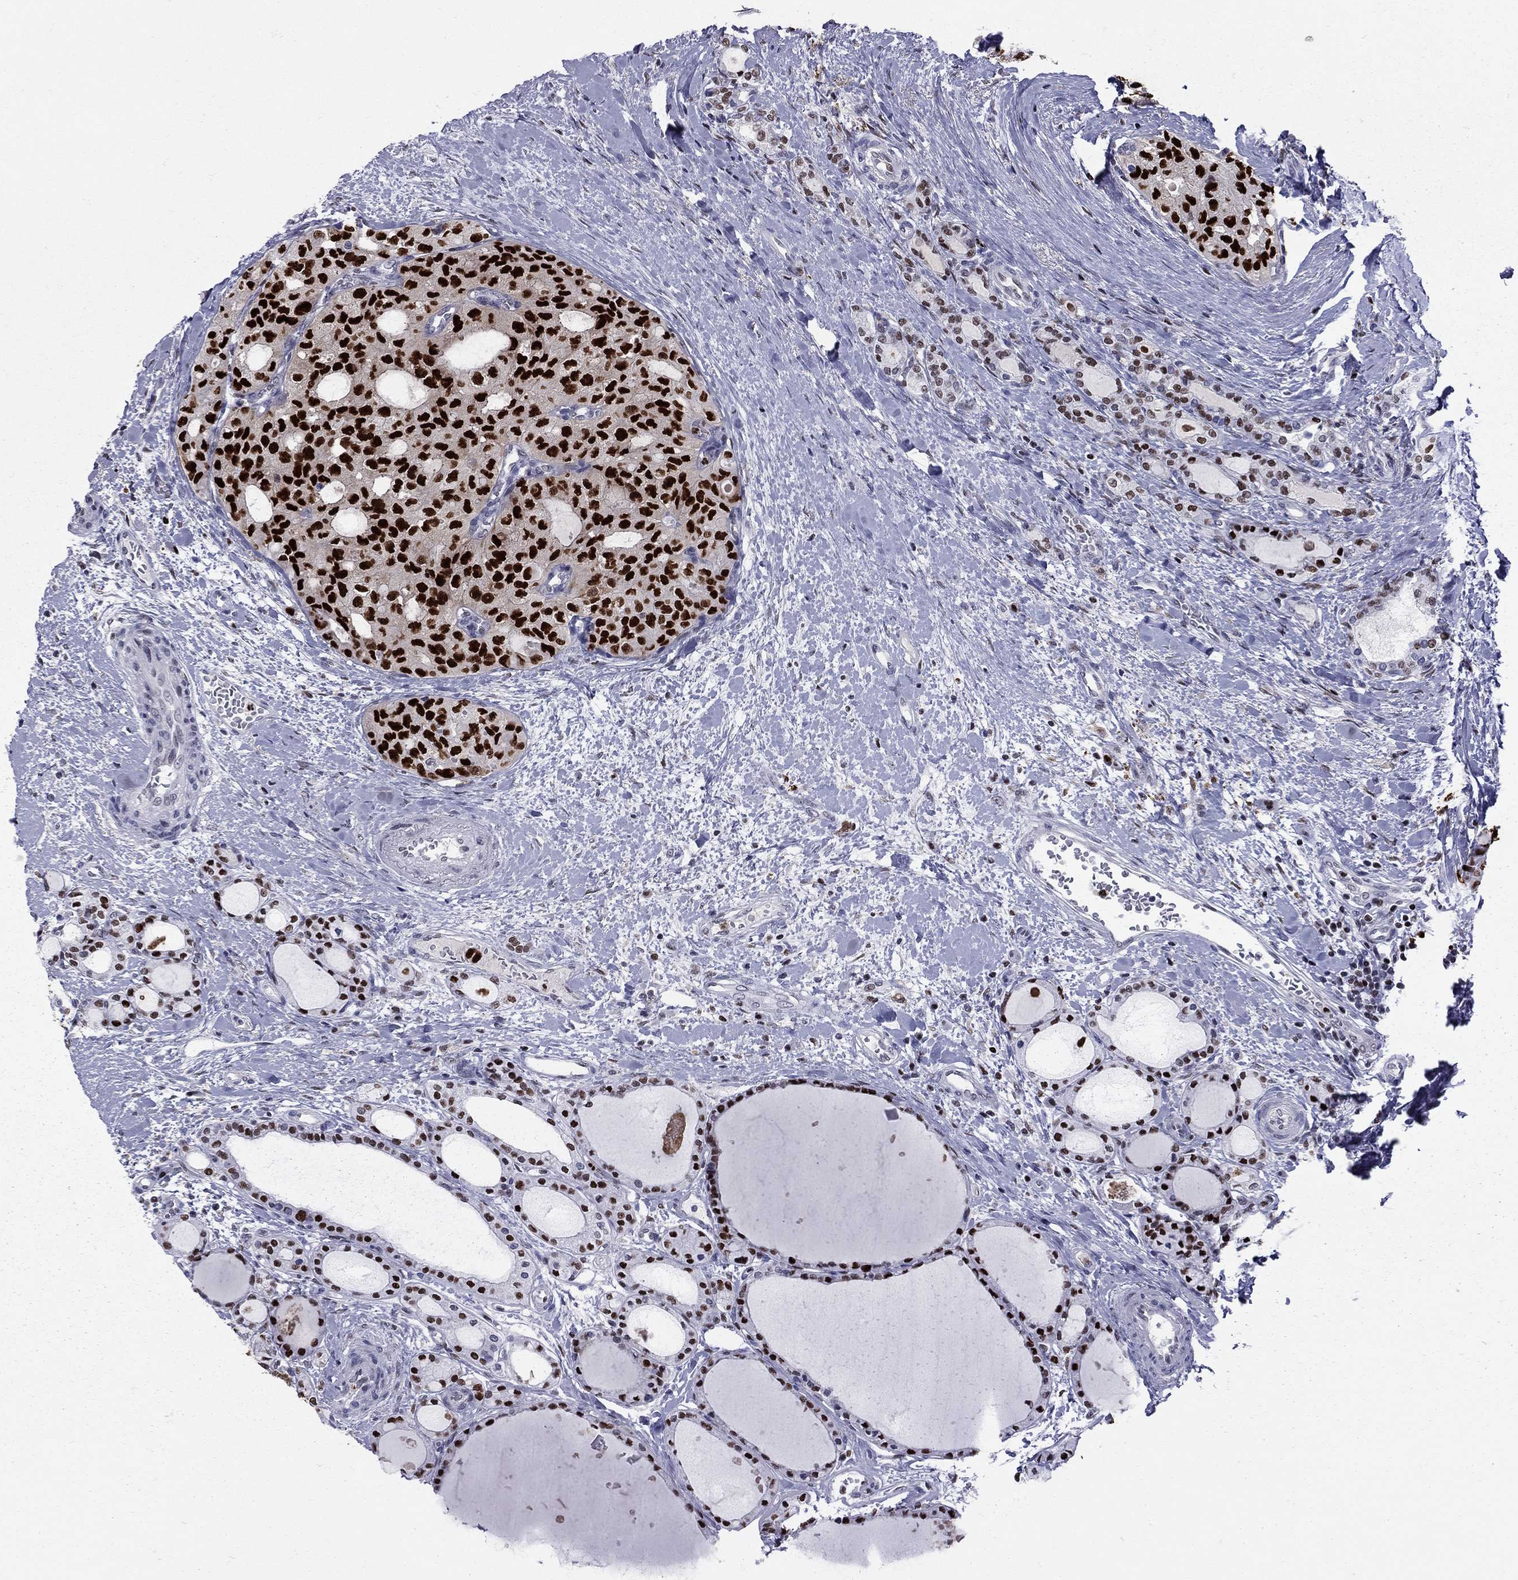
{"staining": {"intensity": "strong", "quantity": ">75%", "location": "nuclear"}, "tissue": "thyroid cancer", "cell_type": "Tumor cells", "image_type": "cancer", "snomed": [{"axis": "morphology", "description": "Follicular adenoma carcinoma, NOS"}, {"axis": "topography", "description": "Thyroid gland"}], "caption": "Immunohistochemical staining of human thyroid cancer exhibits high levels of strong nuclear expression in approximately >75% of tumor cells.", "gene": "PCGF3", "patient": {"sex": "male", "age": 75}}